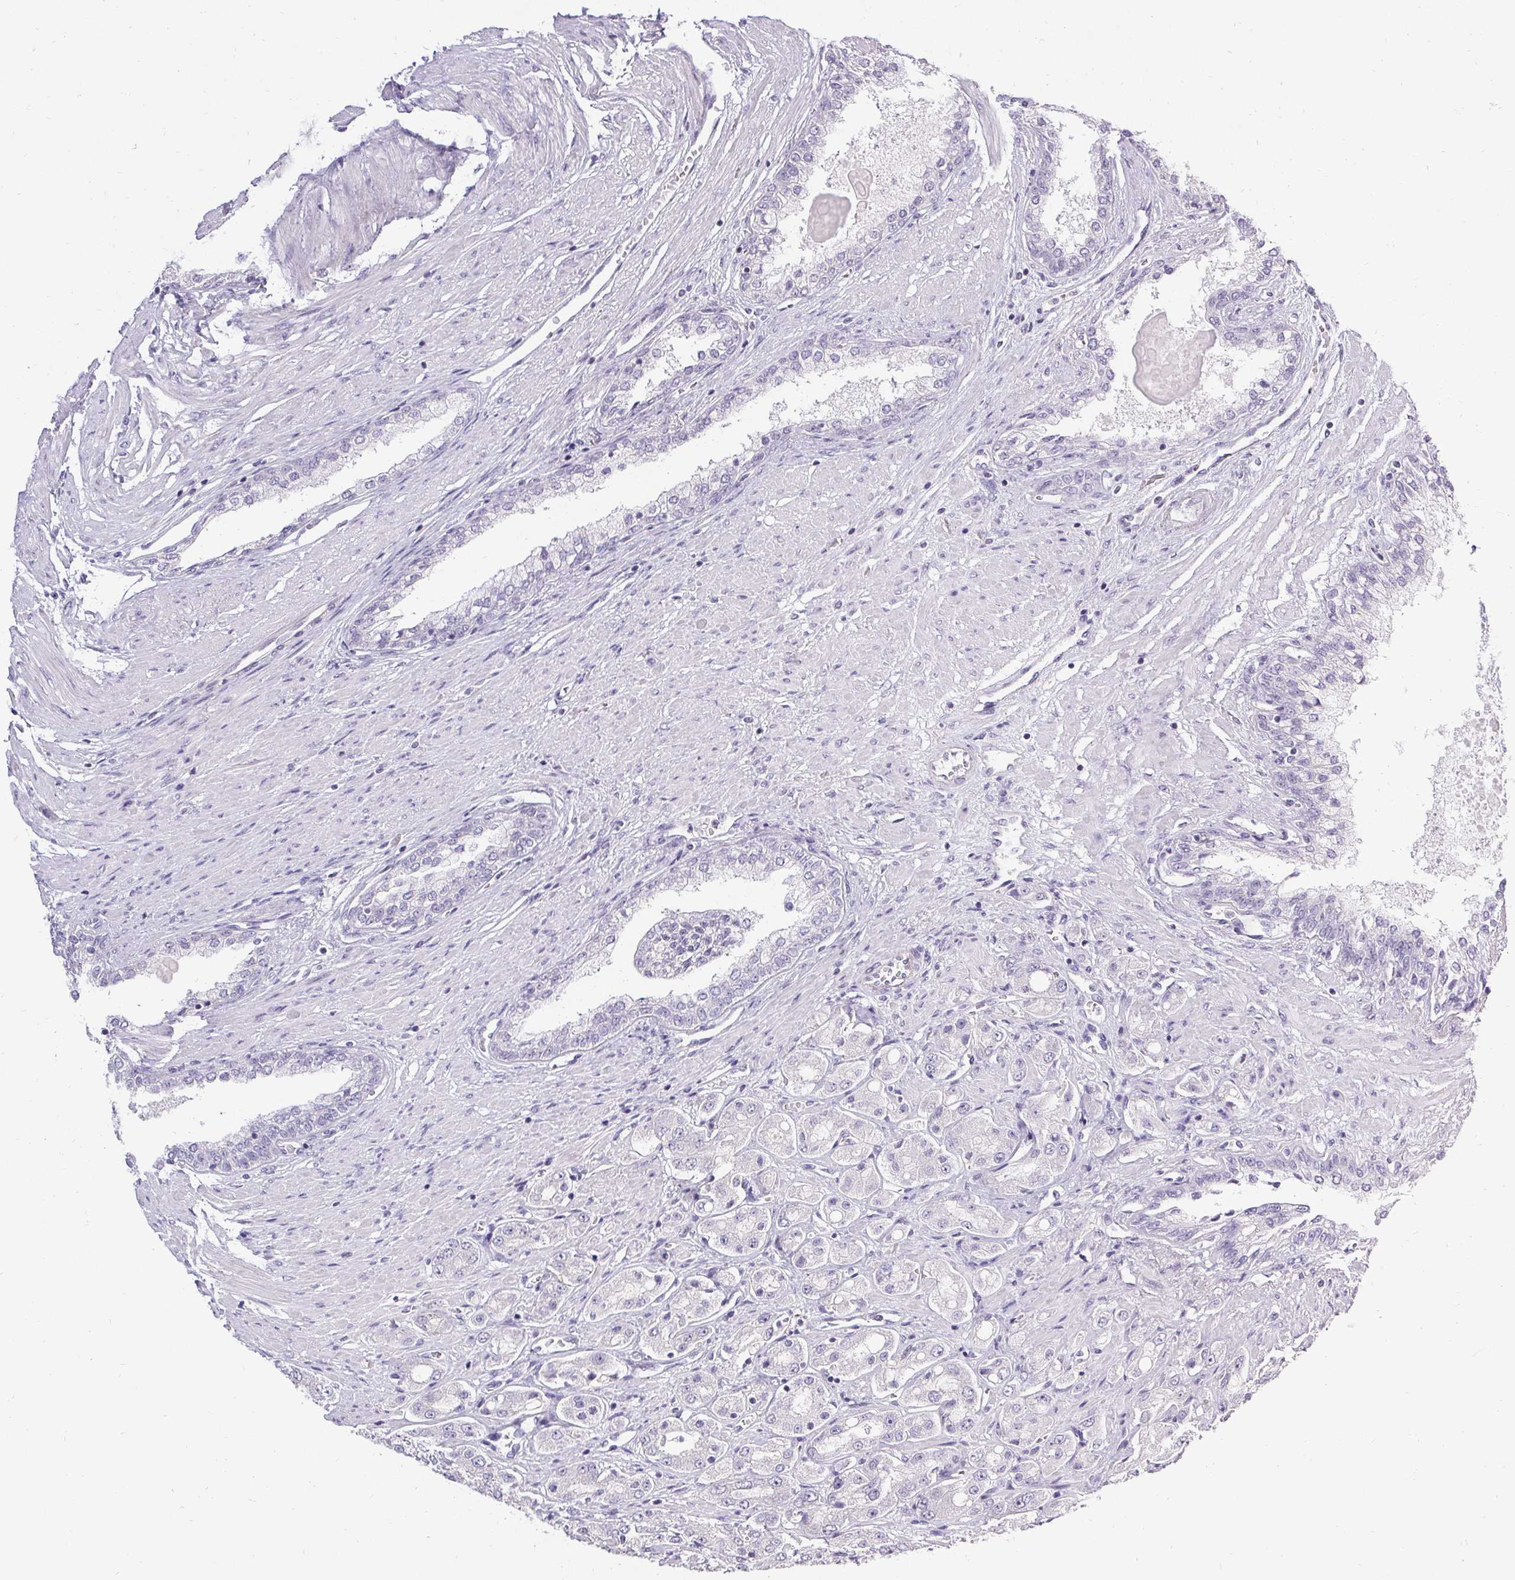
{"staining": {"intensity": "negative", "quantity": "none", "location": "none"}, "tissue": "prostate cancer", "cell_type": "Tumor cells", "image_type": "cancer", "snomed": [{"axis": "morphology", "description": "Adenocarcinoma, High grade"}, {"axis": "topography", "description": "Prostate"}], "caption": "Protein analysis of prostate cancer (high-grade adenocarcinoma) exhibits no significant staining in tumor cells. (DAB (3,3'-diaminobenzidine) IHC visualized using brightfield microscopy, high magnification).", "gene": "PMEL", "patient": {"sex": "male", "age": 67}}